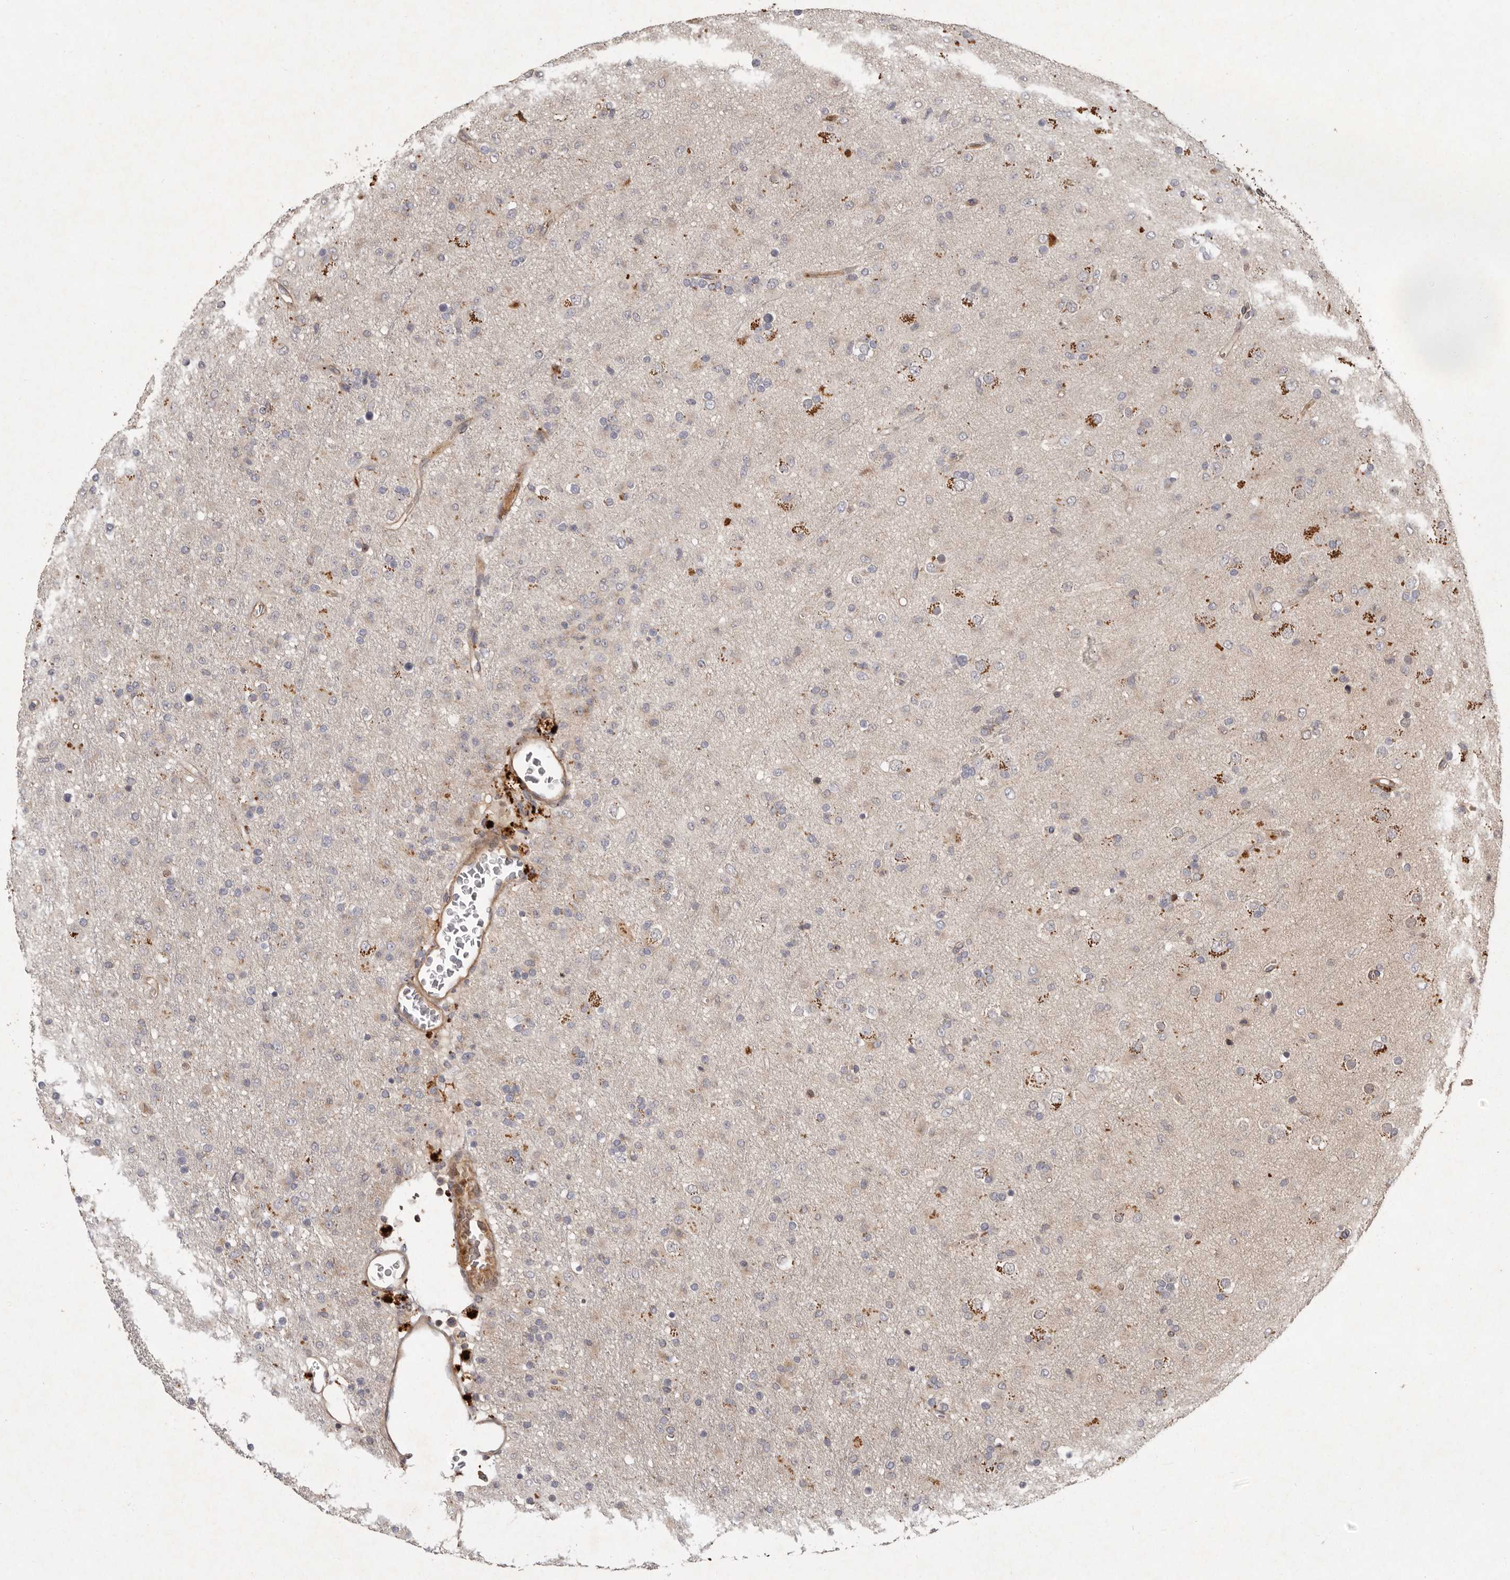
{"staining": {"intensity": "weak", "quantity": "25%-75%", "location": "cytoplasmic/membranous"}, "tissue": "glioma", "cell_type": "Tumor cells", "image_type": "cancer", "snomed": [{"axis": "morphology", "description": "Glioma, malignant, Low grade"}, {"axis": "topography", "description": "Brain"}], "caption": "Malignant low-grade glioma stained with a brown dye shows weak cytoplasmic/membranous positive expression in approximately 25%-75% of tumor cells.", "gene": "SEMA3A", "patient": {"sex": "male", "age": 65}}